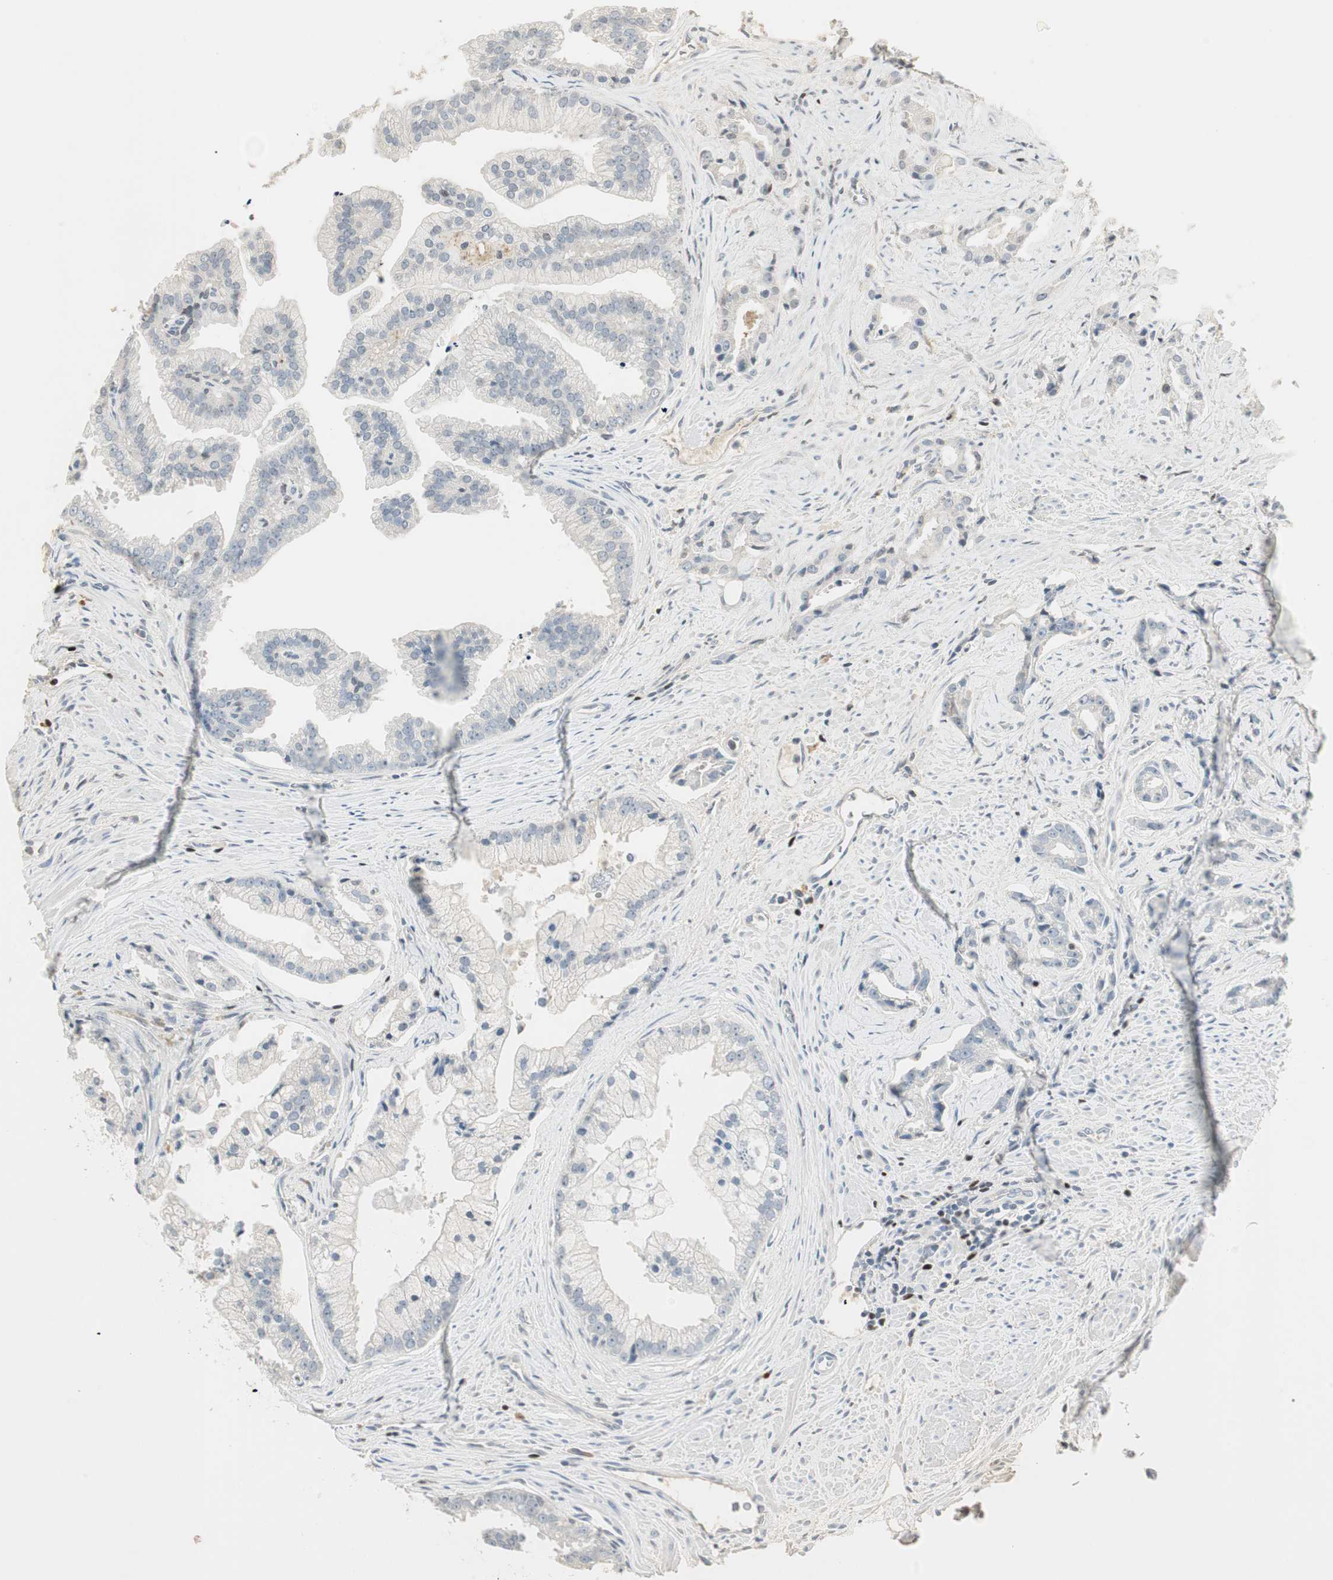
{"staining": {"intensity": "negative", "quantity": "none", "location": "none"}, "tissue": "prostate cancer", "cell_type": "Tumor cells", "image_type": "cancer", "snomed": [{"axis": "morphology", "description": "Adenocarcinoma, High grade"}, {"axis": "topography", "description": "Prostate"}], "caption": "Tumor cells show no significant protein positivity in prostate cancer.", "gene": "RUNX2", "patient": {"sex": "male", "age": 67}}